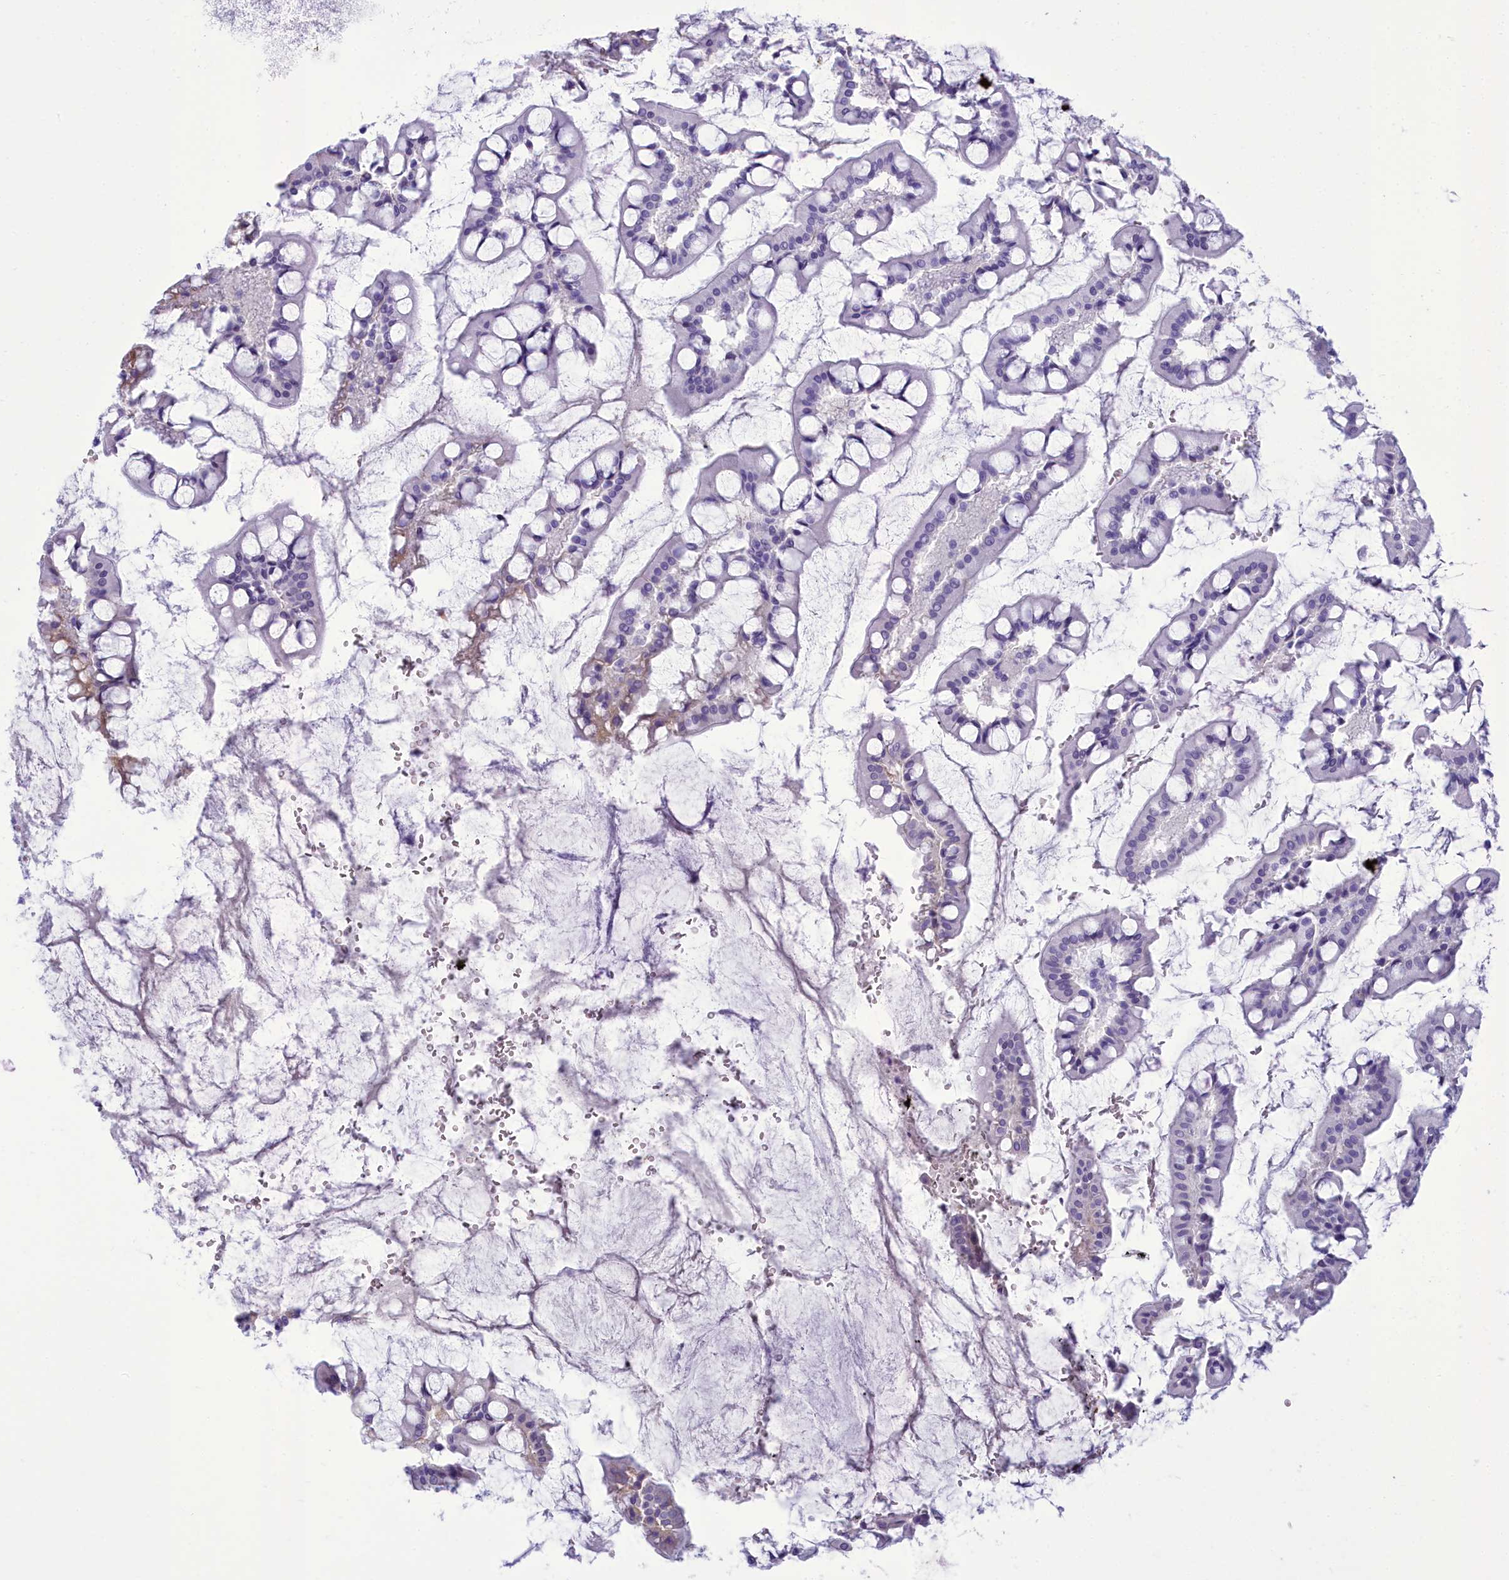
{"staining": {"intensity": "weak", "quantity": "<25%", "location": "nuclear"}, "tissue": "small intestine", "cell_type": "Glandular cells", "image_type": "normal", "snomed": [{"axis": "morphology", "description": "Normal tissue, NOS"}, {"axis": "topography", "description": "Small intestine"}], "caption": "Unremarkable small intestine was stained to show a protein in brown. There is no significant expression in glandular cells.", "gene": "CEACAM19", "patient": {"sex": "male", "age": 52}}